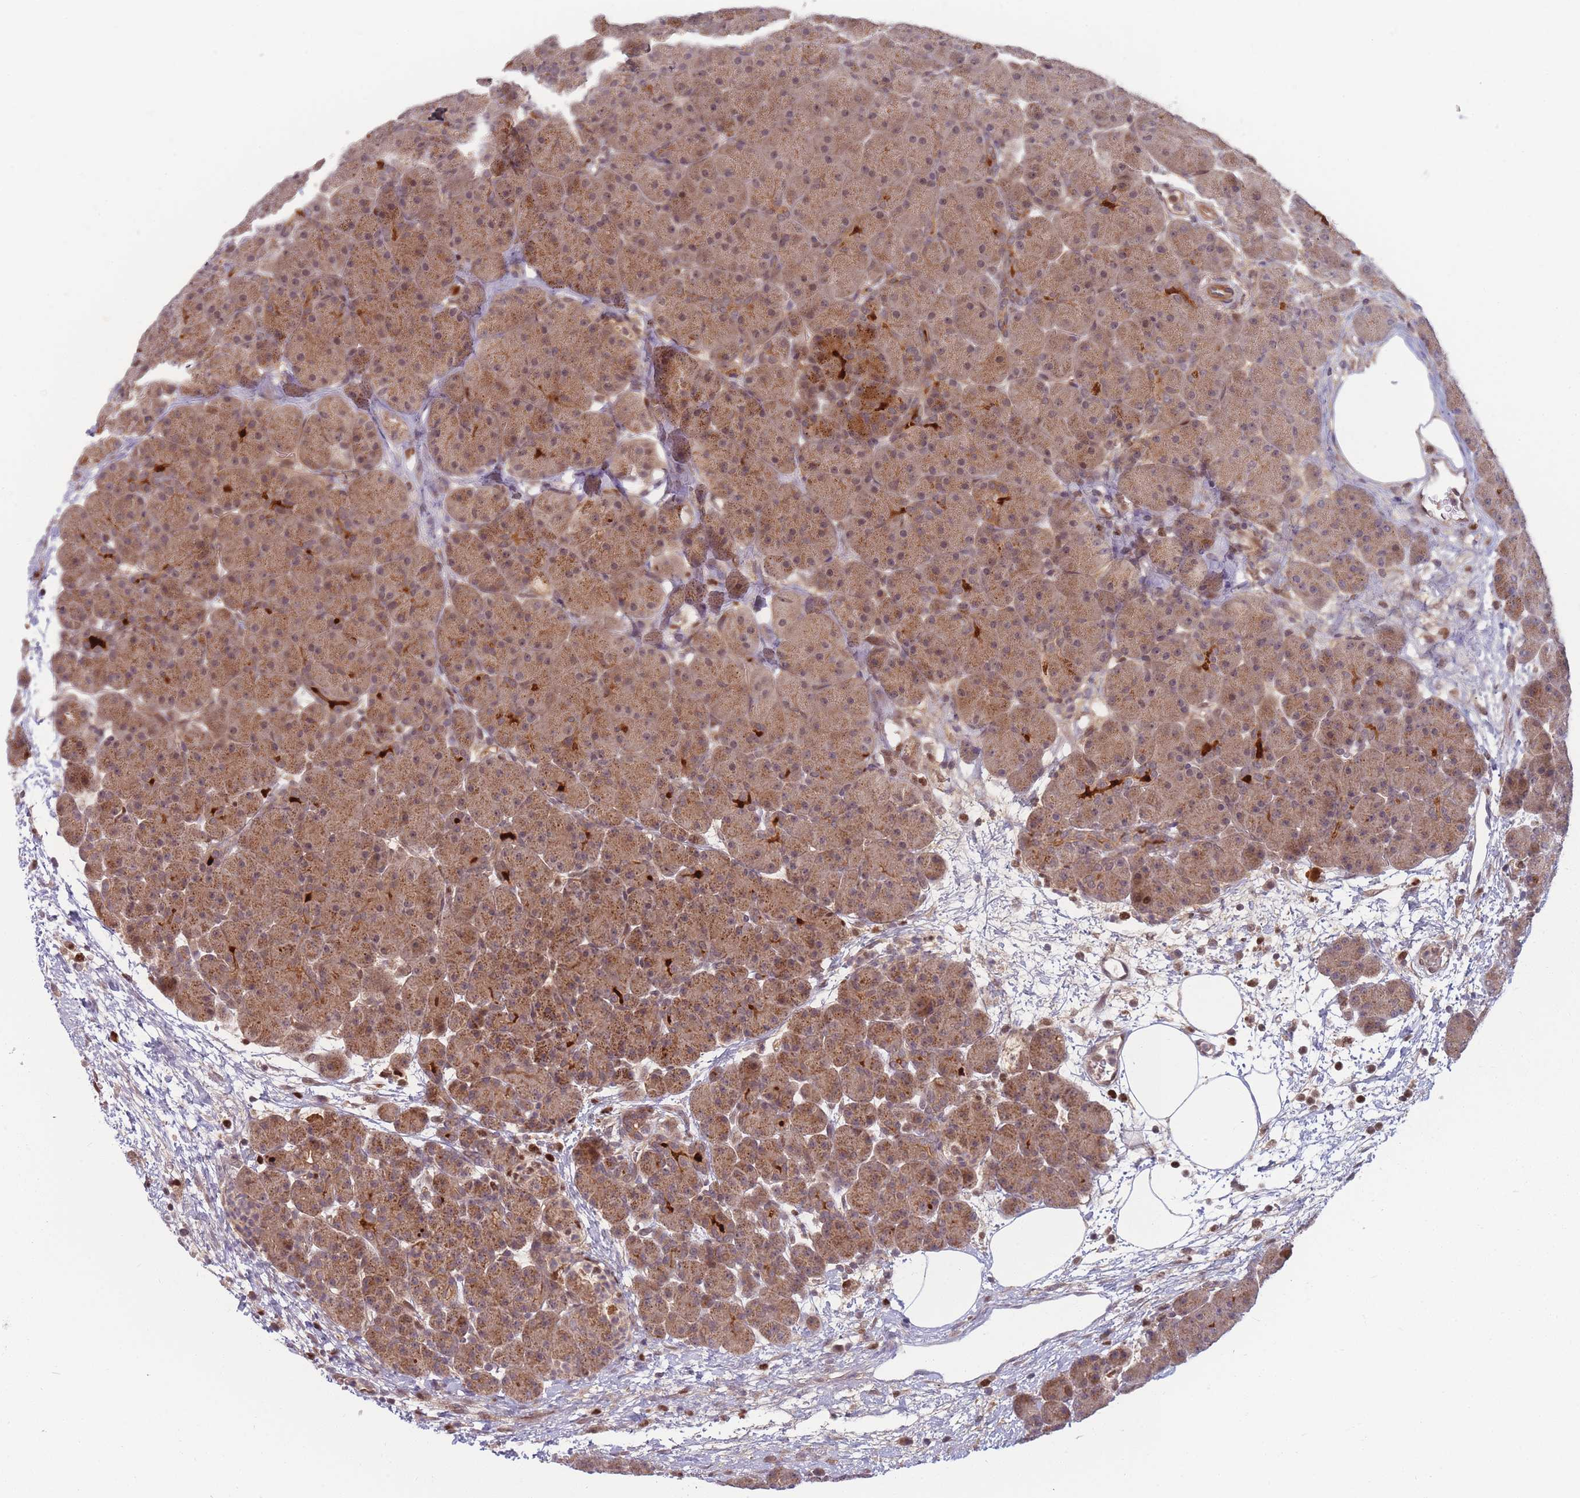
{"staining": {"intensity": "moderate", "quantity": ">75%", "location": "cytoplasmic/membranous"}, "tissue": "pancreas", "cell_type": "Exocrine glandular cells", "image_type": "normal", "snomed": [{"axis": "morphology", "description": "Normal tissue, NOS"}, {"axis": "topography", "description": "Pancreas"}], "caption": "High-magnification brightfield microscopy of normal pancreas stained with DAB (3,3'-diaminobenzidine) (brown) and counterstained with hematoxylin (blue). exocrine glandular cells exhibit moderate cytoplasmic/membranous staining is seen in approximately>75% of cells.", "gene": "FAM153A", "patient": {"sex": "male", "age": 66}}